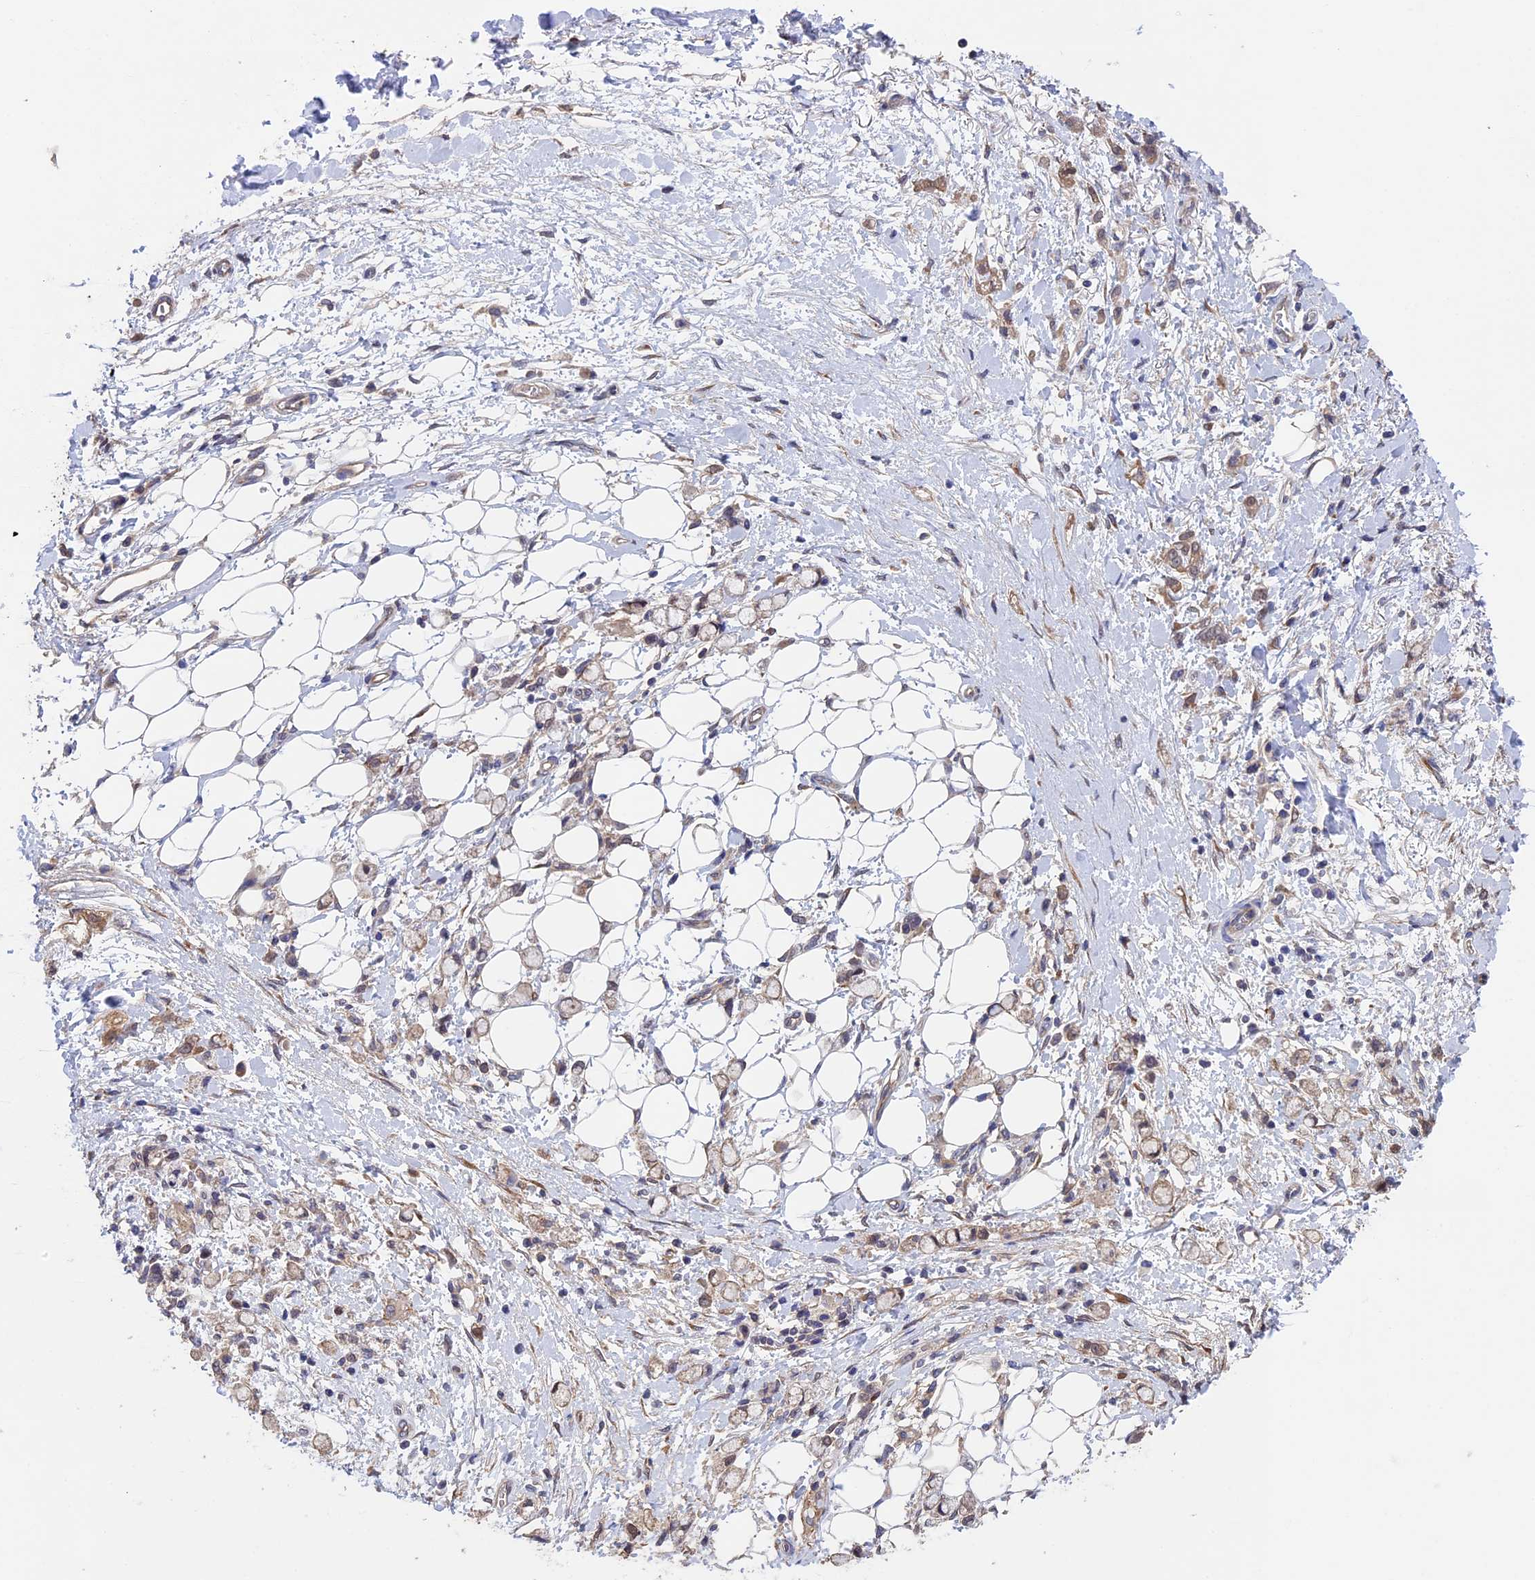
{"staining": {"intensity": "weak", "quantity": ">75%", "location": "cytoplasmic/membranous"}, "tissue": "stomach cancer", "cell_type": "Tumor cells", "image_type": "cancer", "snomed": [{"axis": "morphology", "description": "Adenocarcinoma, NOS"}, {"axis": "topography", "description": "Stomach"}], "caption": "DAB (3,3'-diaminobenzidine) immunohistochemical staining of human stomach cancer (adenocarcinoma) reveals weak cytoplasmic/membranous protein expression in about >75% of tumor cells. The protein of interest is shown in brown color, while the nuclei are stained blue.", "gene": "LCMT1", "patient": {"sex": "female", "age": 60}}